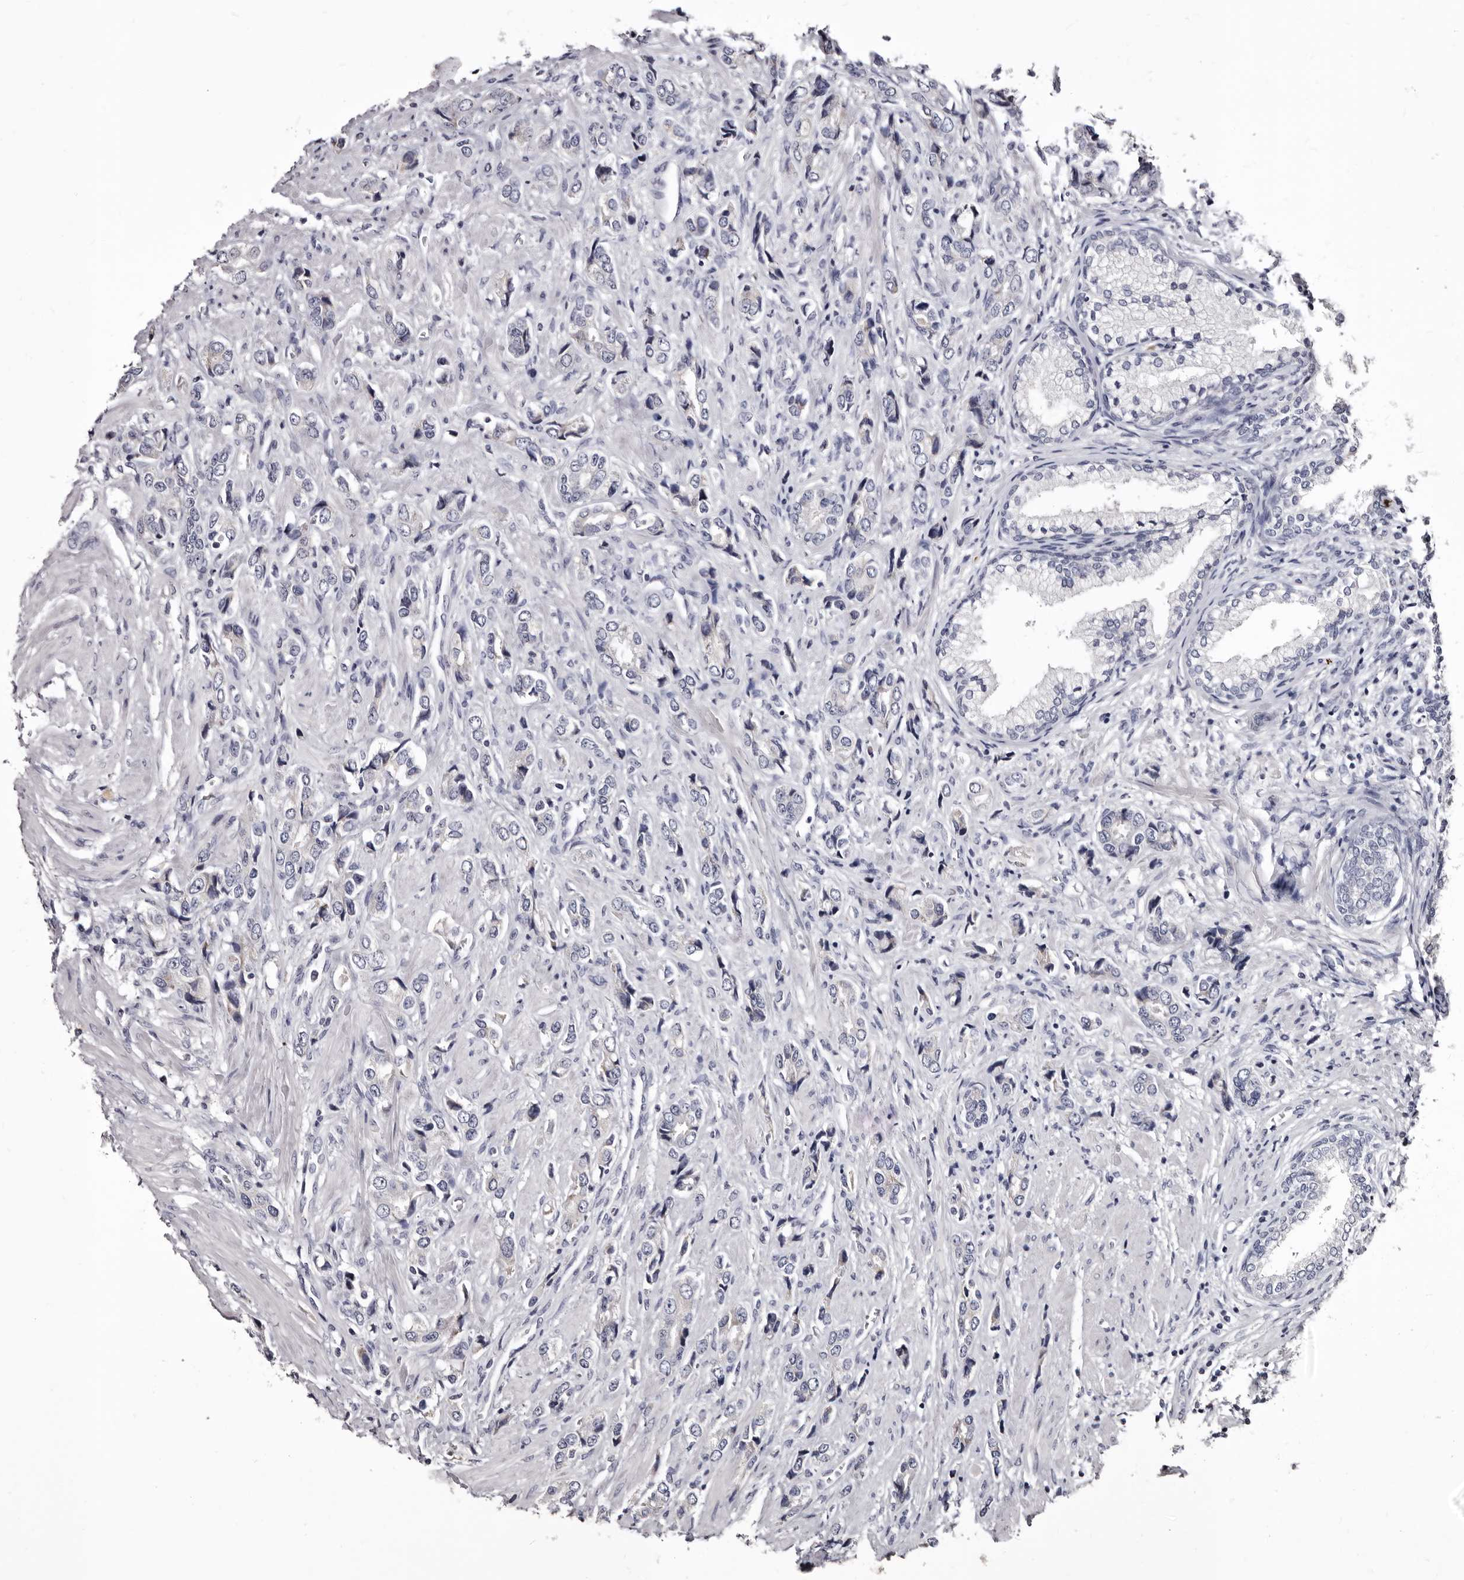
{"staining": {"intensity": "negative", "quantity": "none", "location": "none"}, "tissue": "prostate cancer", "cell_type": "Tumor cells", "image_type": "cancer", "snomed": [{"axis": "morphology", "description": "Adenocarcinoma, High grade"}, {"axis": "topography", "description": "Prostate"}], "caption": "The histopathology image demonstrates no staining of tumor cells in prostate cancer (high-grade adenocarcinoma). (Stains: DAB (3,3'-diaminobenzidine) IHC with hematoxylin counter stain, Microscopy: brightfield microscopy at high magnification).", "gene": "BPGM", "patient": {"sex": "male", "age": 61}}